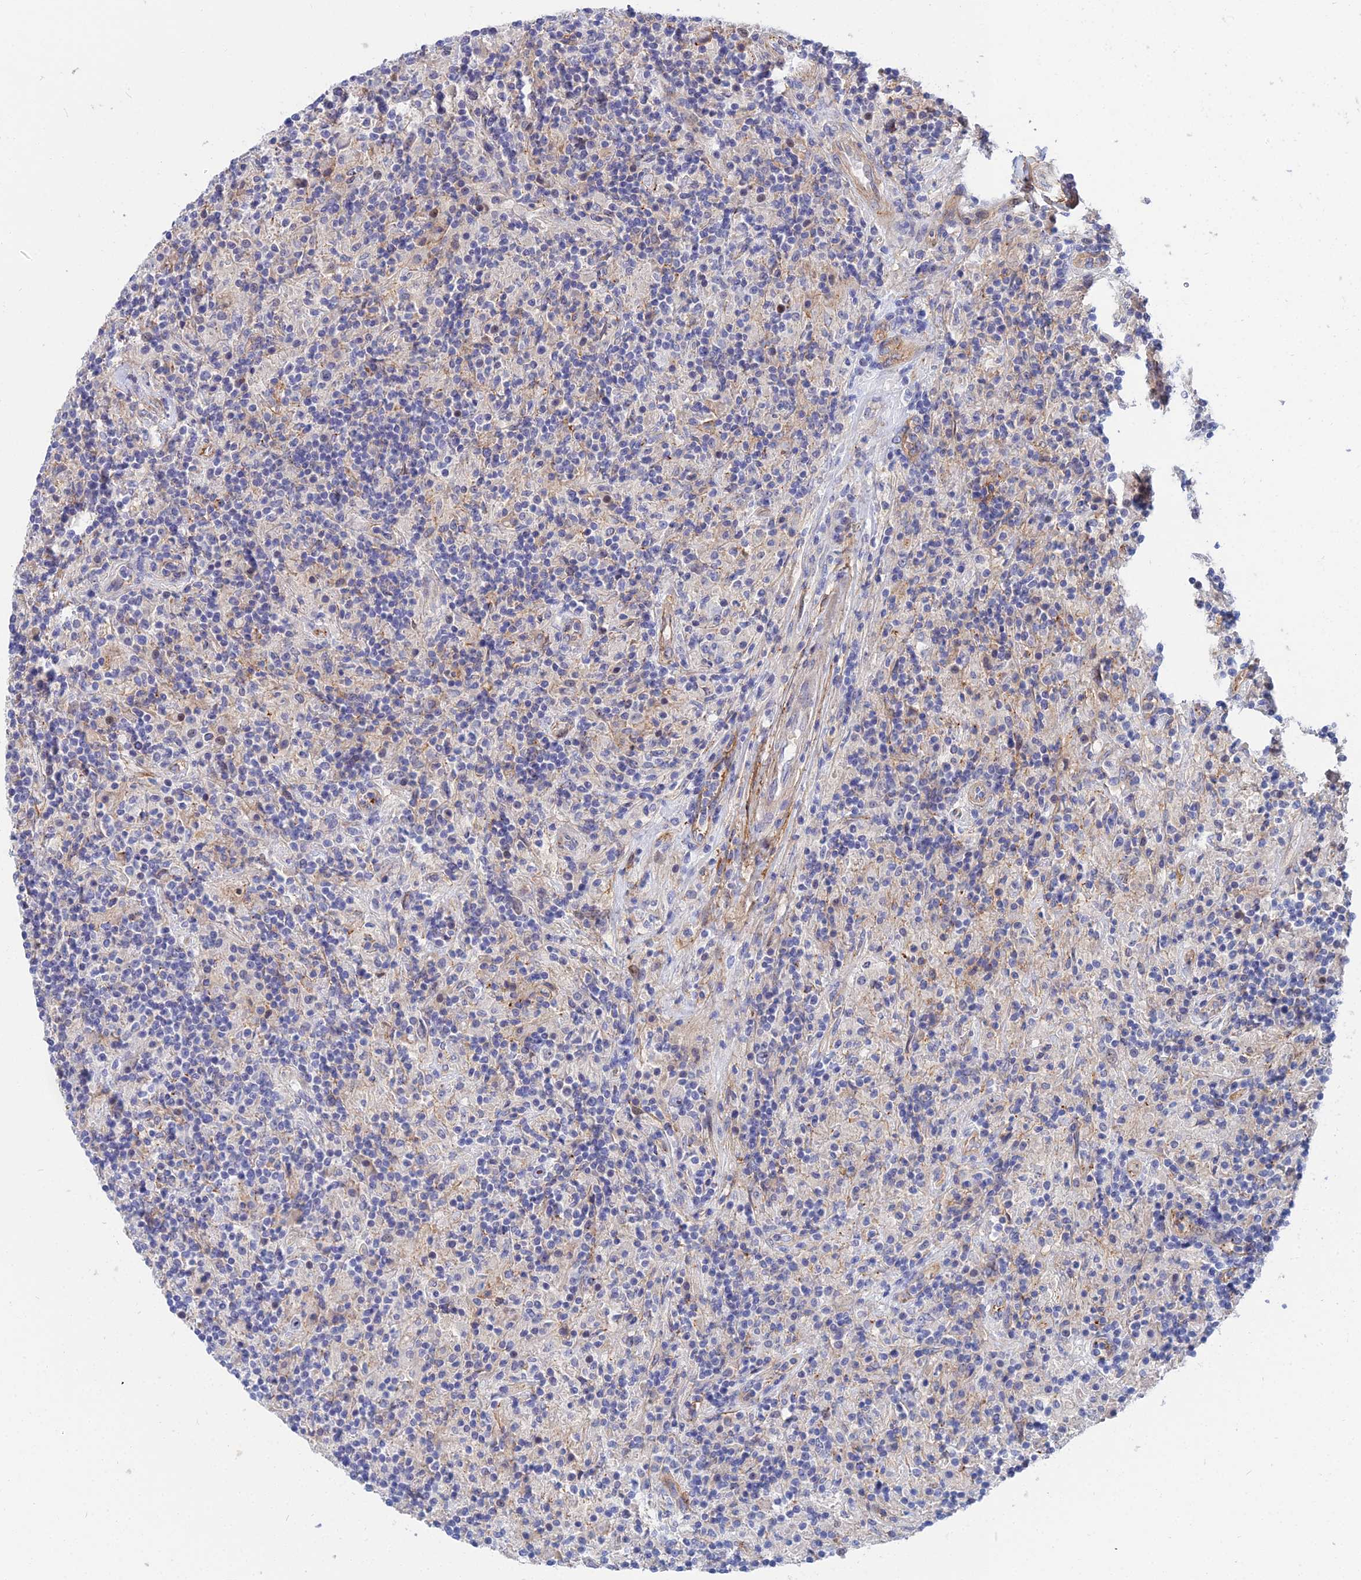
{"staining": {"intensity": "negative", "quantity": "none", "location": "none"}, "tissue": "lymphoma", "cell_type": "Tumor cells", "image_type": "cancer", "snomed": [{"axis": "morphology", "description": "Hodgkin's disease, NOS"}, {"axis": "topography", "description": "Lymph node"}], "caption": "This is an immunohistochemistry (IHC) micrograph of human Hodgkin's disease. There is no expression in tumor cells.", "gene": "TRIM43B", "patient": {"sex": "male", "age": 70}}